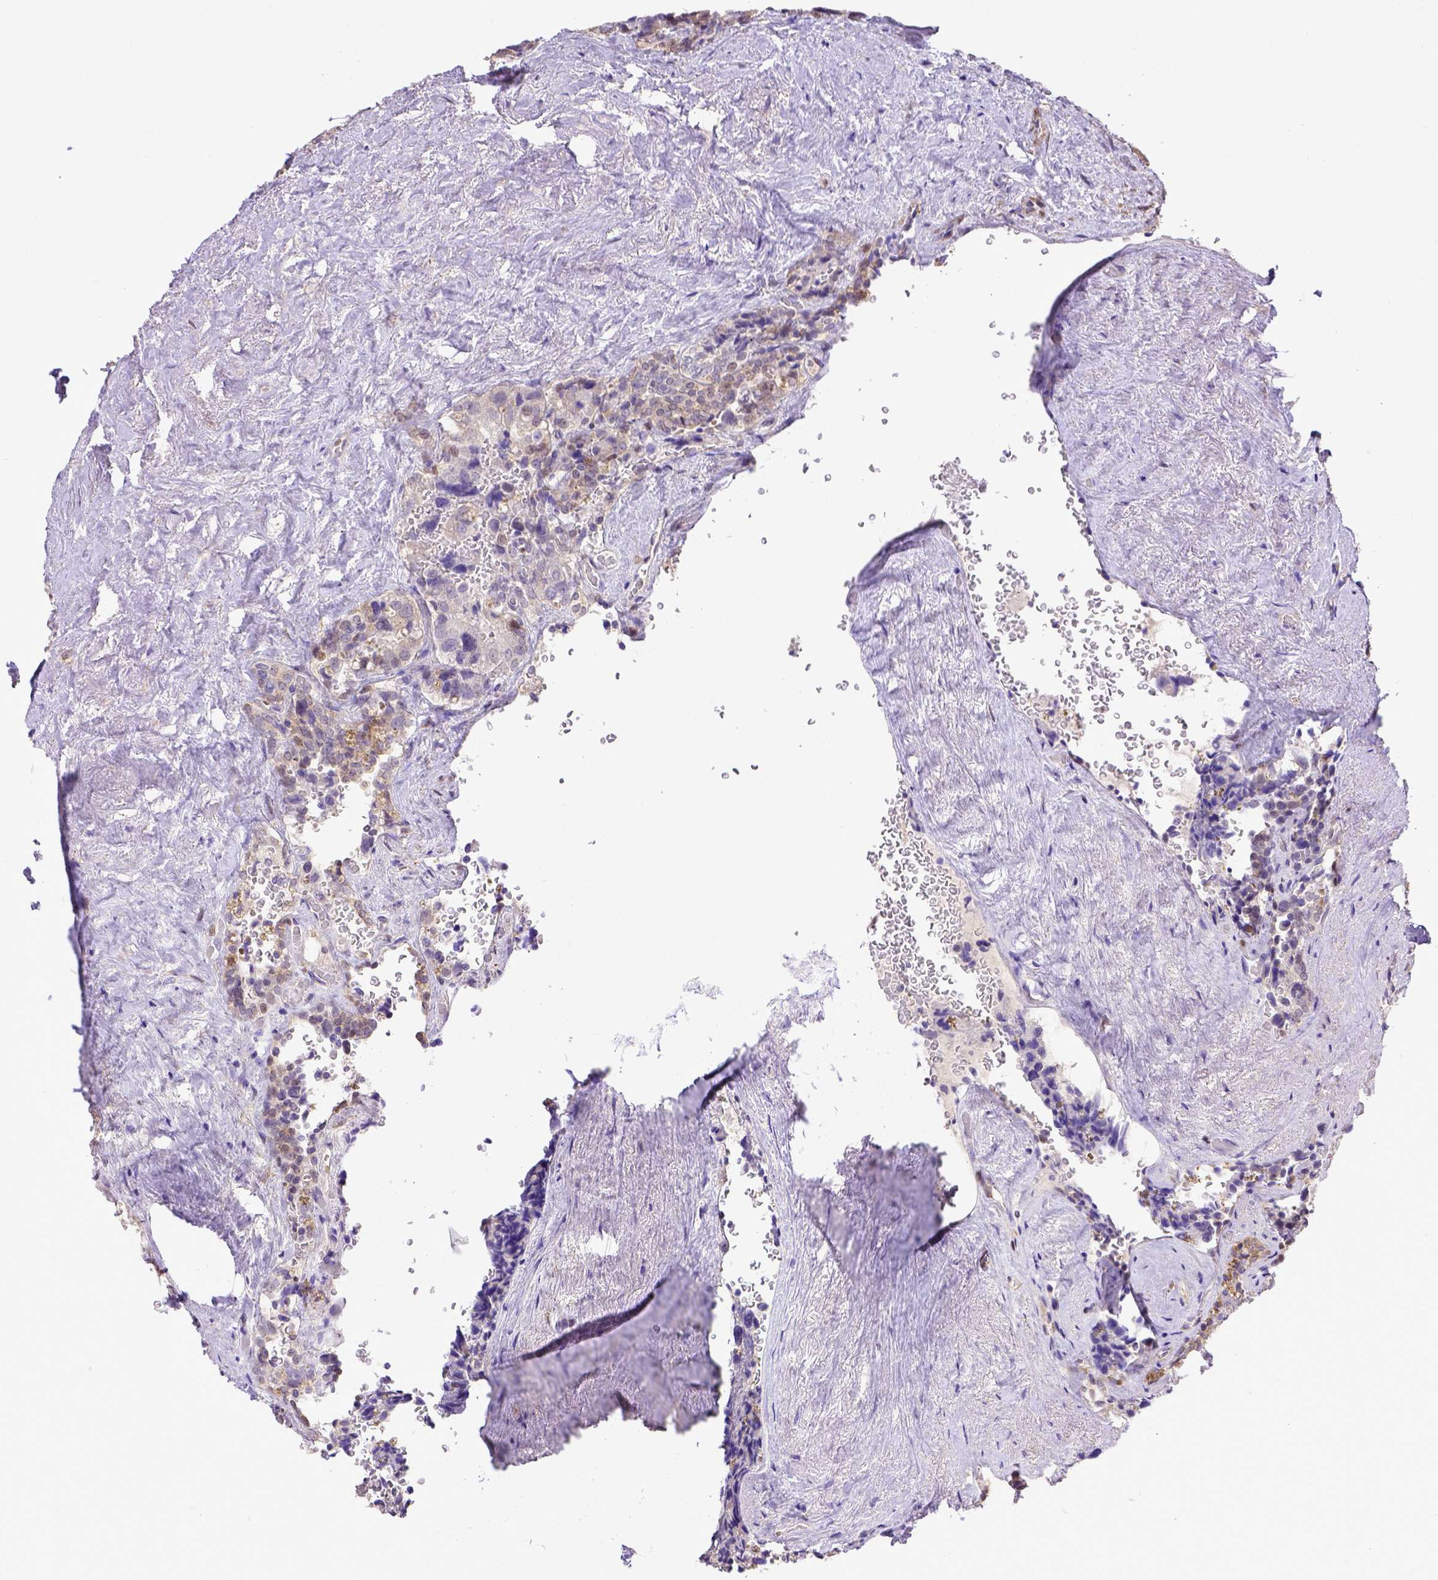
{"staining": {"intensity": "weak", "quantity": "25%-75%", "location": "cytoplasmic/membranous"}, "tissue": "seminal vesicle", "cell_type": "Glandular cells", "image_type": "normal", "snomed": [{"axis": "morphology", "description": "Normal tissue, NOS"}, {"axis": "topography", "description": "Seminal veicle"}], "caption": "Brown immunohistochemical staining in unremarkable seminal vesicle displays weak cytoplasmic/membranous positivity in about 25%-75% of glandular cells. (Stains: DAB in brown, nuclei in blue, Microscopy: brightfield microscopy at high magnification).", "gene": "BTN1A1", "patient": {"sex": "male", "age": 69}}